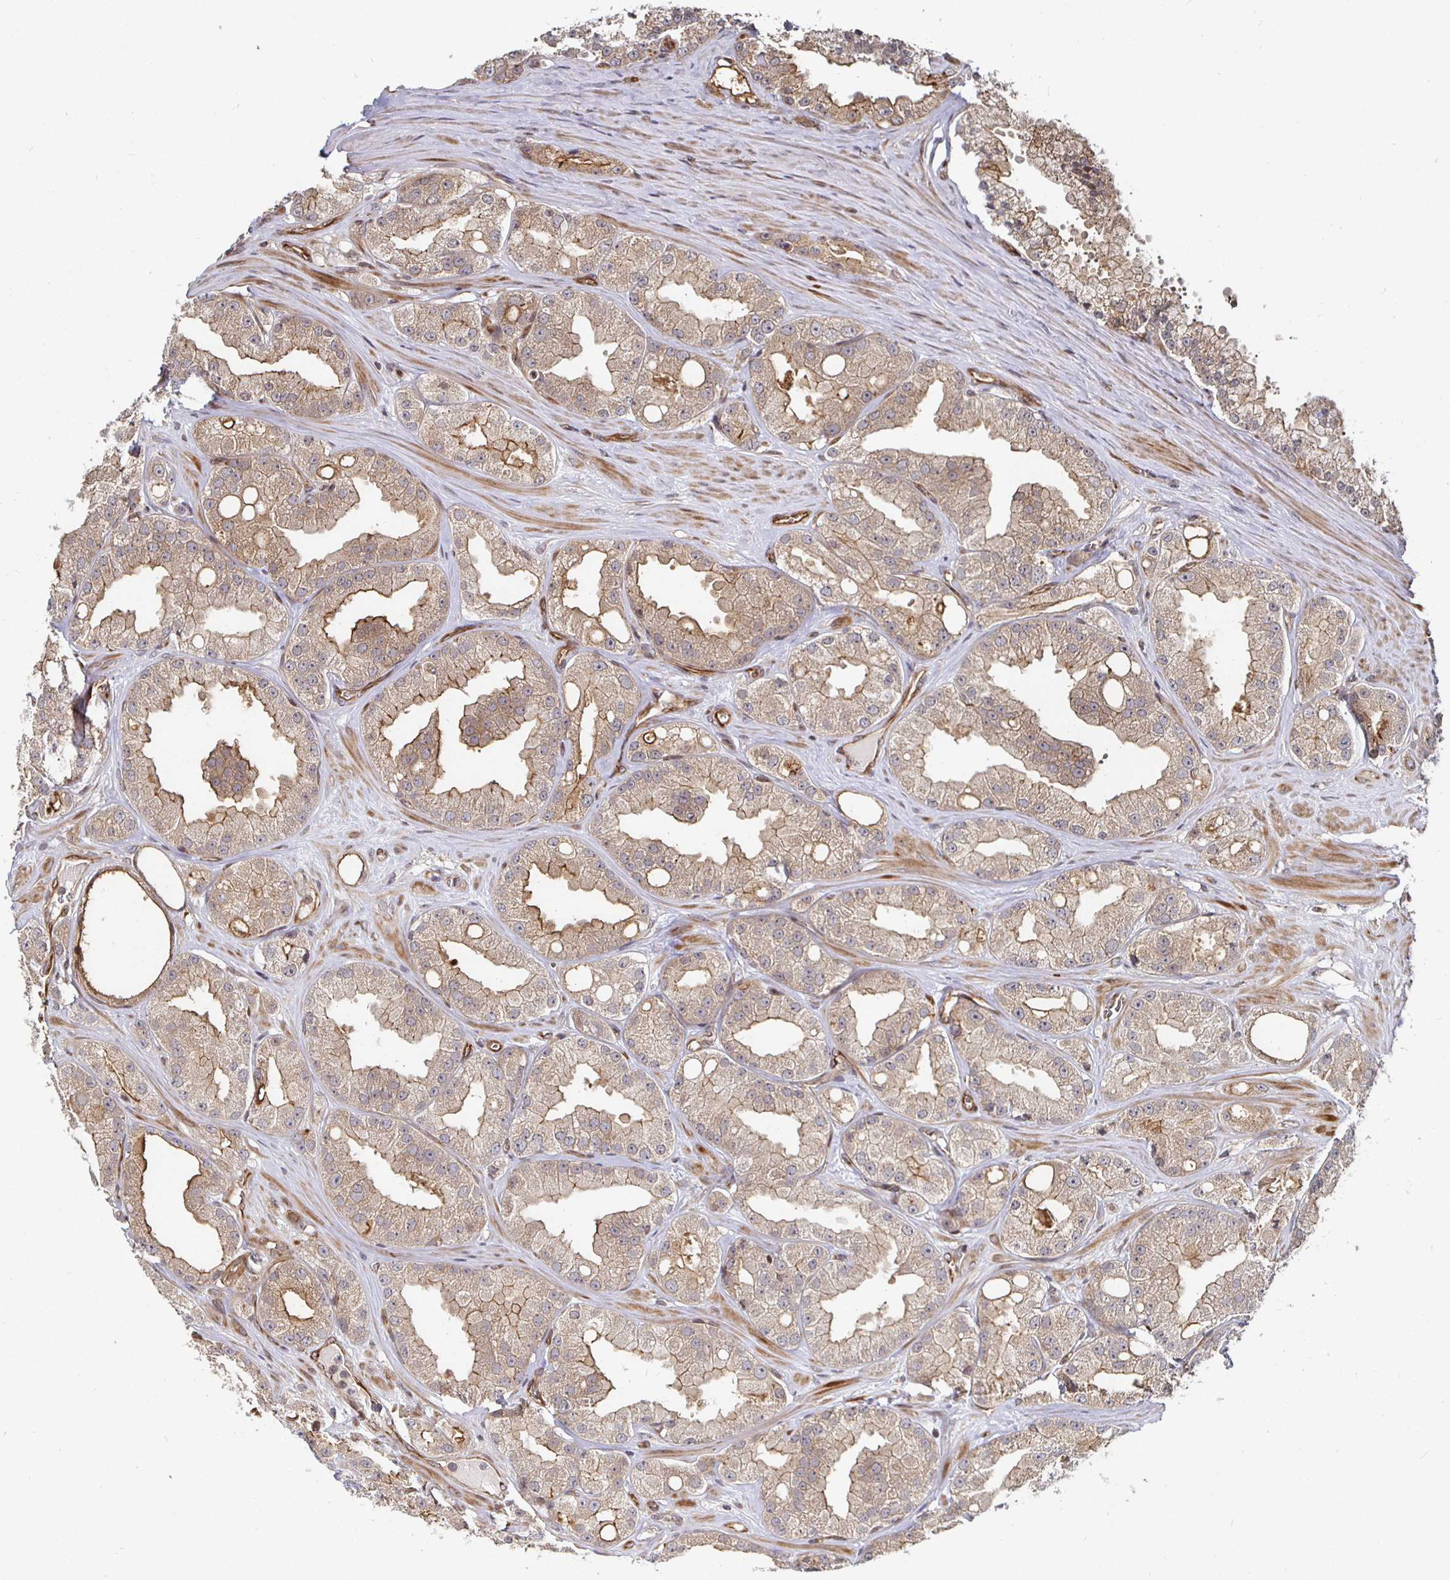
{"staining": {"intensity": "moderate", "quantity": "25%-75%", "location": "cytoplasmic/membranous"}, "tissue": "prostate cancer", "cell_type": "Tumor cells", "image_type": "cancer", "snomed": [{"axis": "morphology", "description": "Adenocarcinoma, High grade"}, {"axis": "topography", "description": "Prostate"}], "caption": "High-power microscopy captured an immunohistochemistry image of prostate cancer, revealing moderate cytoplasmic/membranous expression in approximately 25%-75% of tumor cells.", "gene": "TBKBP1", "patient": {"sex": "male", "age": 66}}